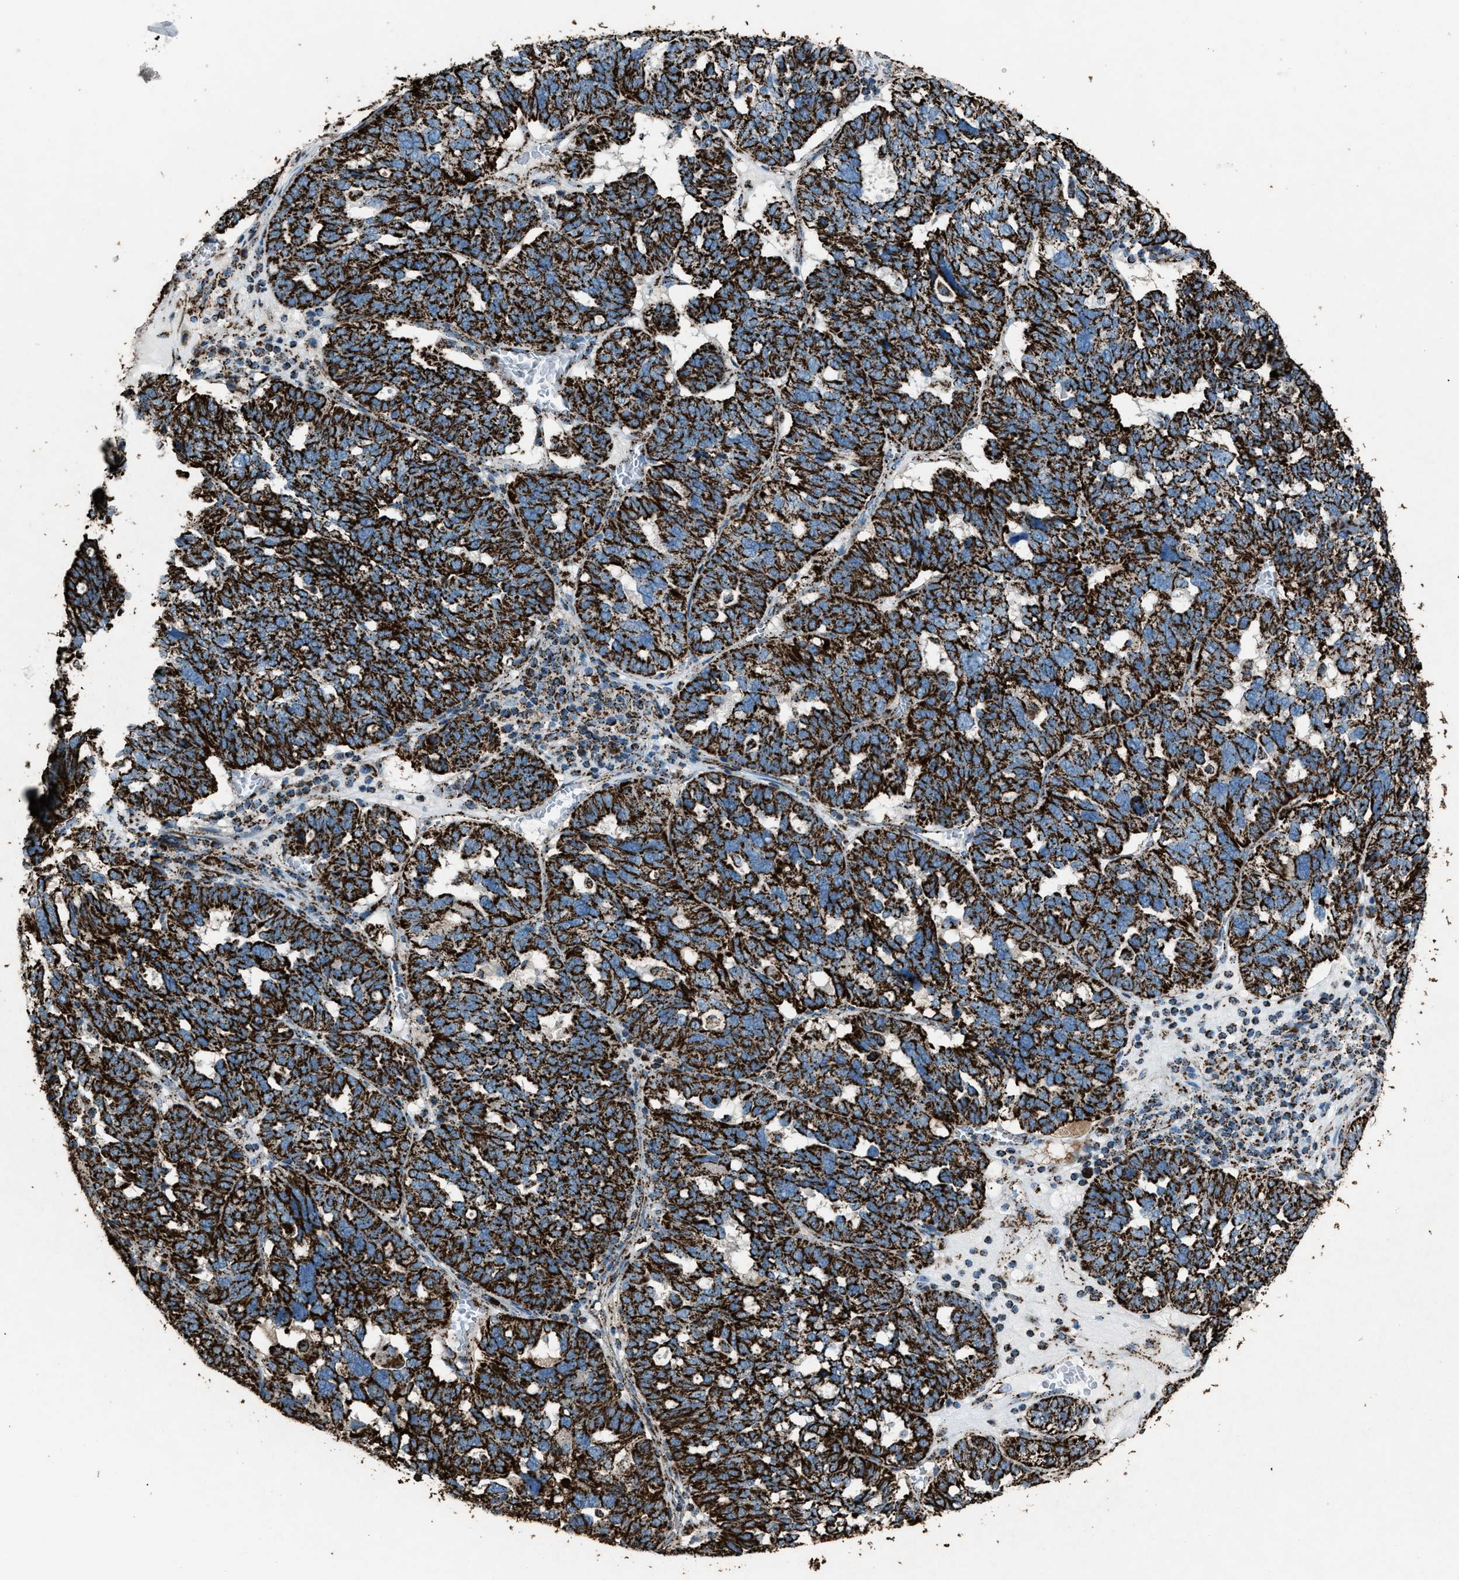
{"staining": {"intensity": "strong", "quantity": ">75%", "location": "cytoplasmic/membranous"}, "tissue": "ovarian cancer", "cell_type": "Tumor cells", "image_type": "cancer", "snomed": [{"axis": "morphology", "description": "Cystadenocarcinoma, serous, NOS"}, {"axis": "topography", "description": "Ovary"}], "caption": "Ovarian cancer stained with a protein marker reveals strong staining in tumor cells.", "gene": "MDH2", "patient": {"sex": "female", "age": 59}}